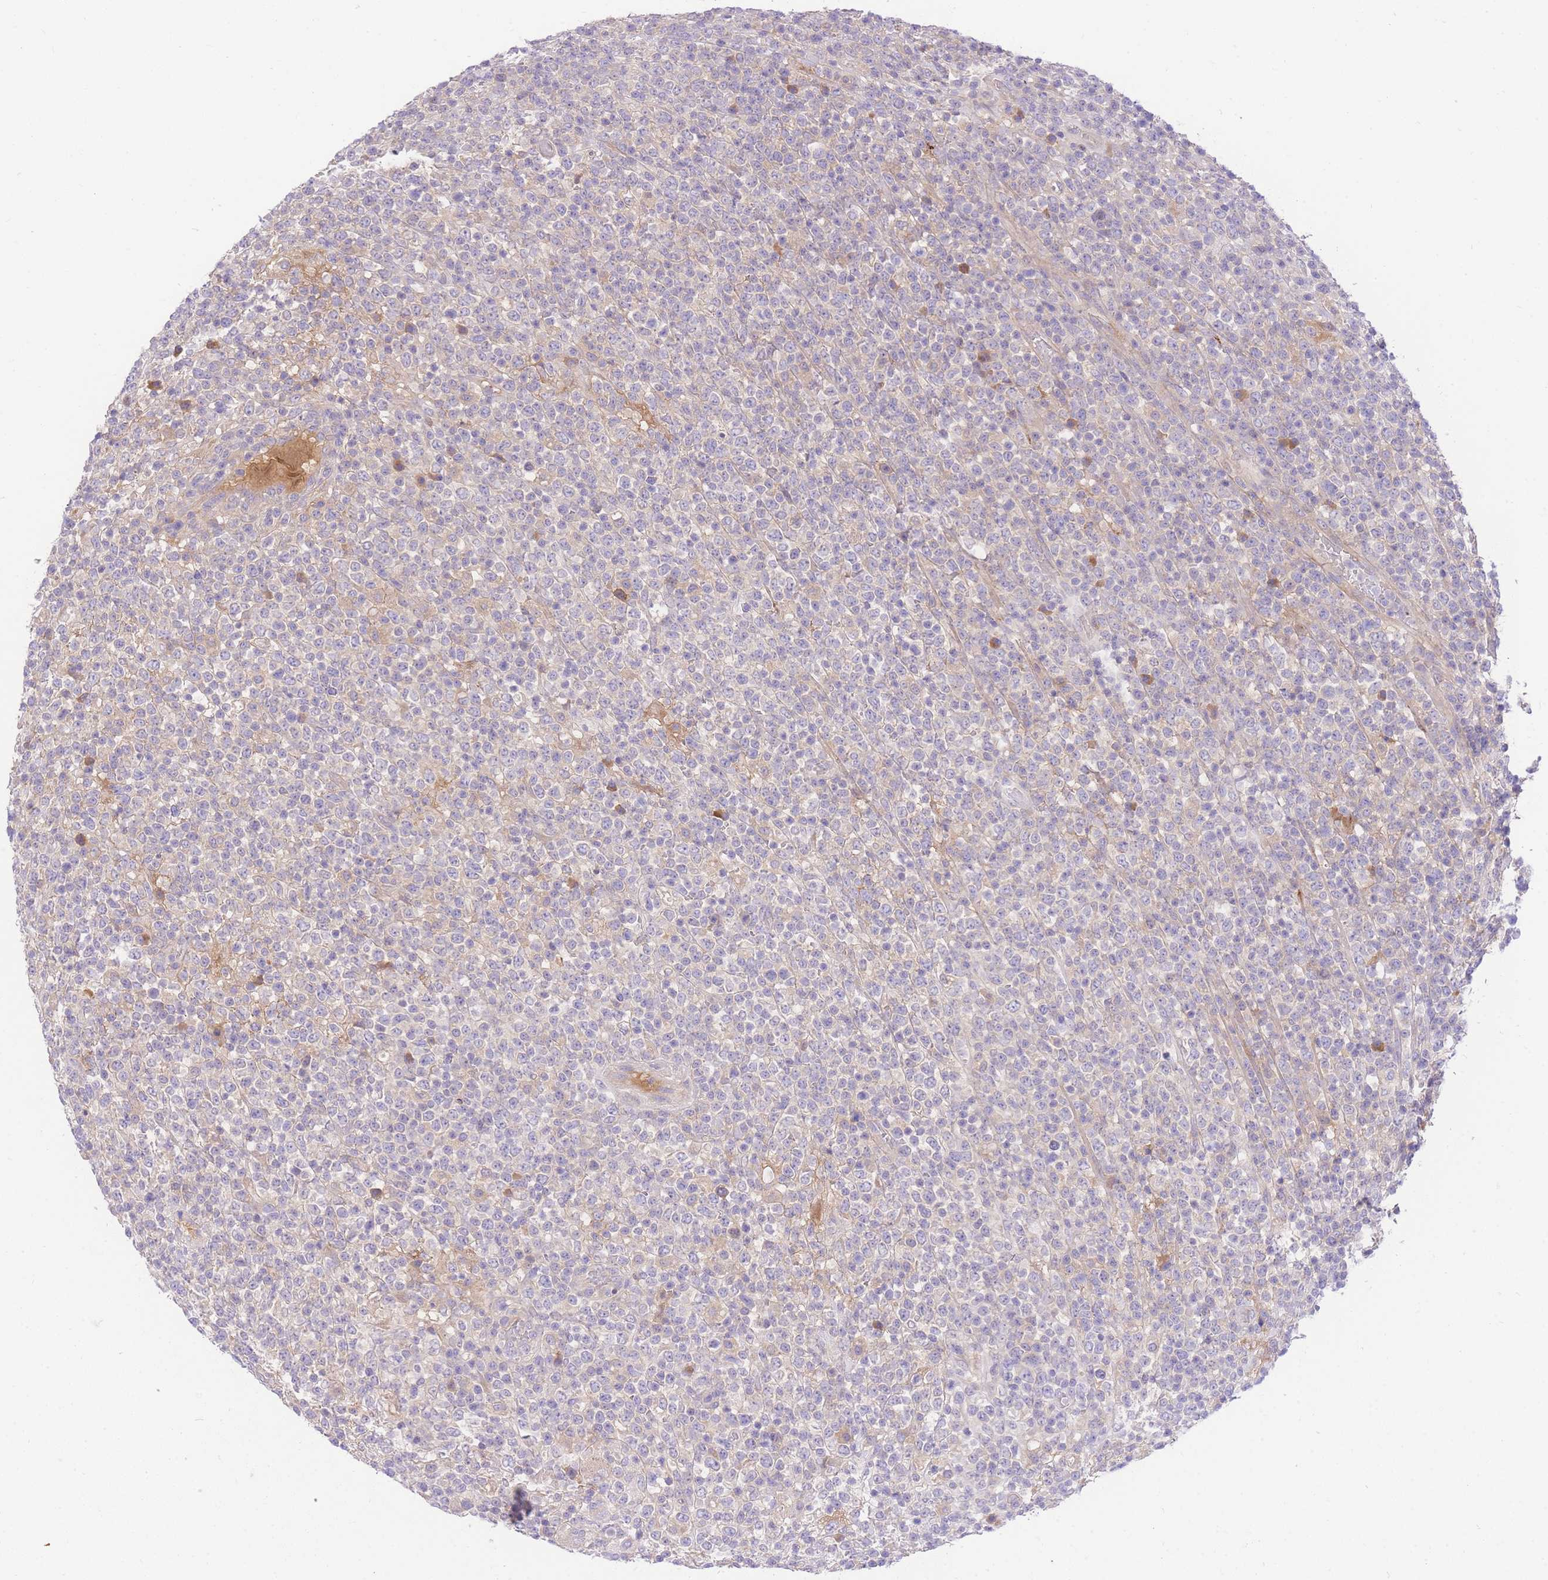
{"staining": {"intensity": "negative", "quantity": "none", "location": "none"}, "tissue": "lymphoma", "cell_type": "Tumor cells", "image_type": "cancer", "snomed": [{"axis": "morphology", "description": "Malignant lymphoma, non-Hodgkin's type, High grade"}, {"axis": "topography", "description": "Colon"}], "caption": "Tumor cells show no significant protein expression in lymphoma.", "gene": "LIPH", "patient": {"sex": "female", "age": 53}}